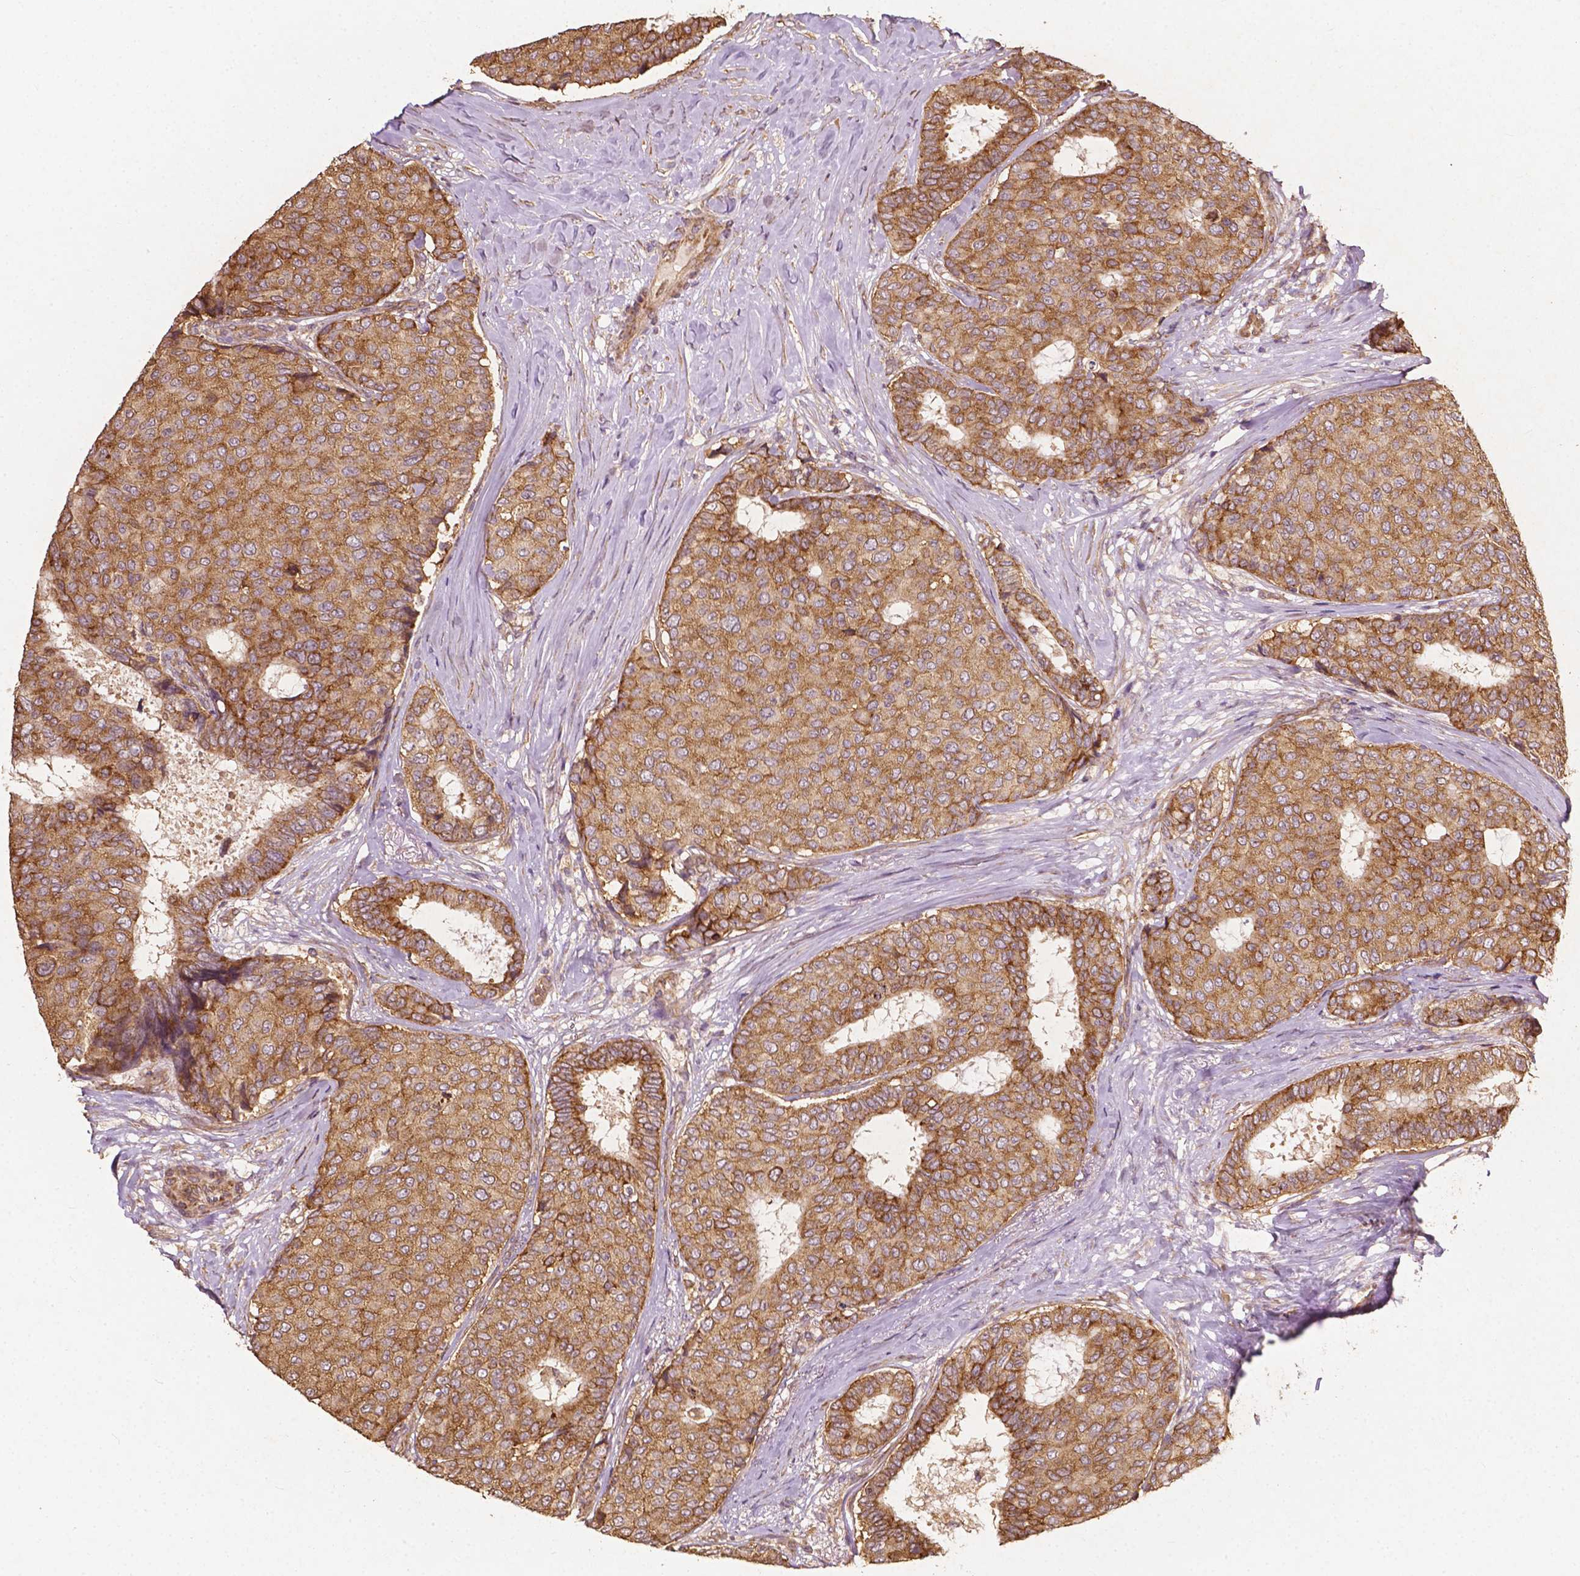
{"staining": {"intensity": "moderate", "quantity": ">75%", "location": "cytoplasmic/membranous"}, "tissue": "breast cancer", "cell_type": "Tumor cells", "image_type": "cancer", "snomed": [{"axis": "morphology", "description": "Duct carcinoma"}, {"axis": "topography", "description": "Breast"}], "caption": "High-magnification brightfield microscopy of breast cancer stained with DAB (brown) and counterstained with hematoxylin (blue). tumor cells exhibit moderate cytoplasmic/membranous expression is present in approximately>75% of cells.", "gene": "G3BP1", "patient": {"sex": "female", "age": 75}}